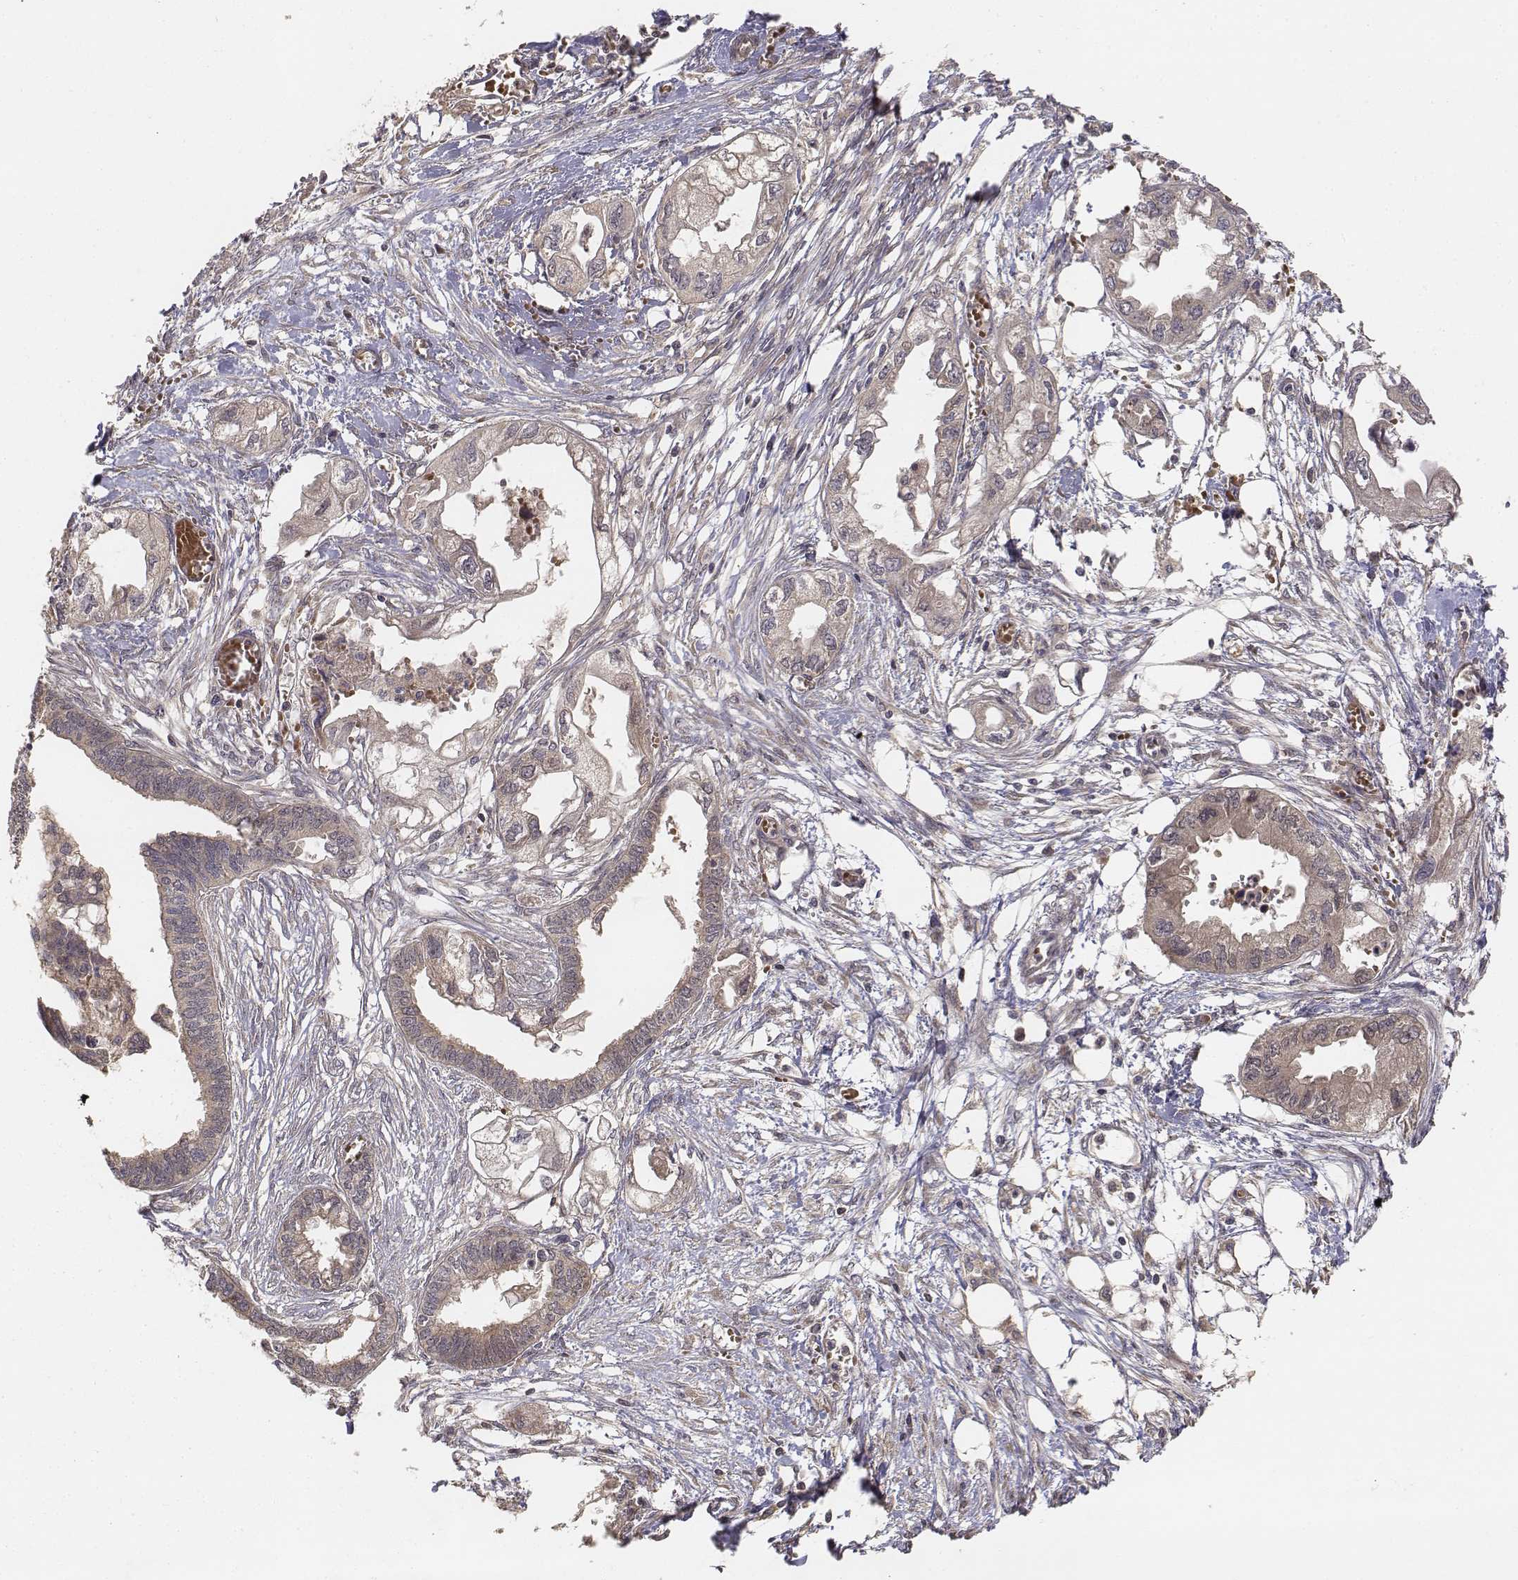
{"staining": {"intensity": "weak", "quantity": ">75%", "location": "cytoplasmic/membranous"}, "tissue": "endometrial cancer", "cell_type": "Tumor cells", "image_type": "cancer", "snomed": [{"axis": "morphology", "description": "Adenocarcinoma, NOS"}, {"axis": "morphology", "description": "Adenocarcinoma, metastatic, NOS"}, {"axis": "topography", "description": "Adipose tissue"}, {"axis": "topography", "description": "Endometrium"}], "caption": "This is a micrograph of IHC staining of adenocarcinoma (endometrial), which shows weak expression in the cytoplasmic/membranous of tumor cells.", "gene": "FBXO21", "patient": {"sex": "female", "age": 67}}